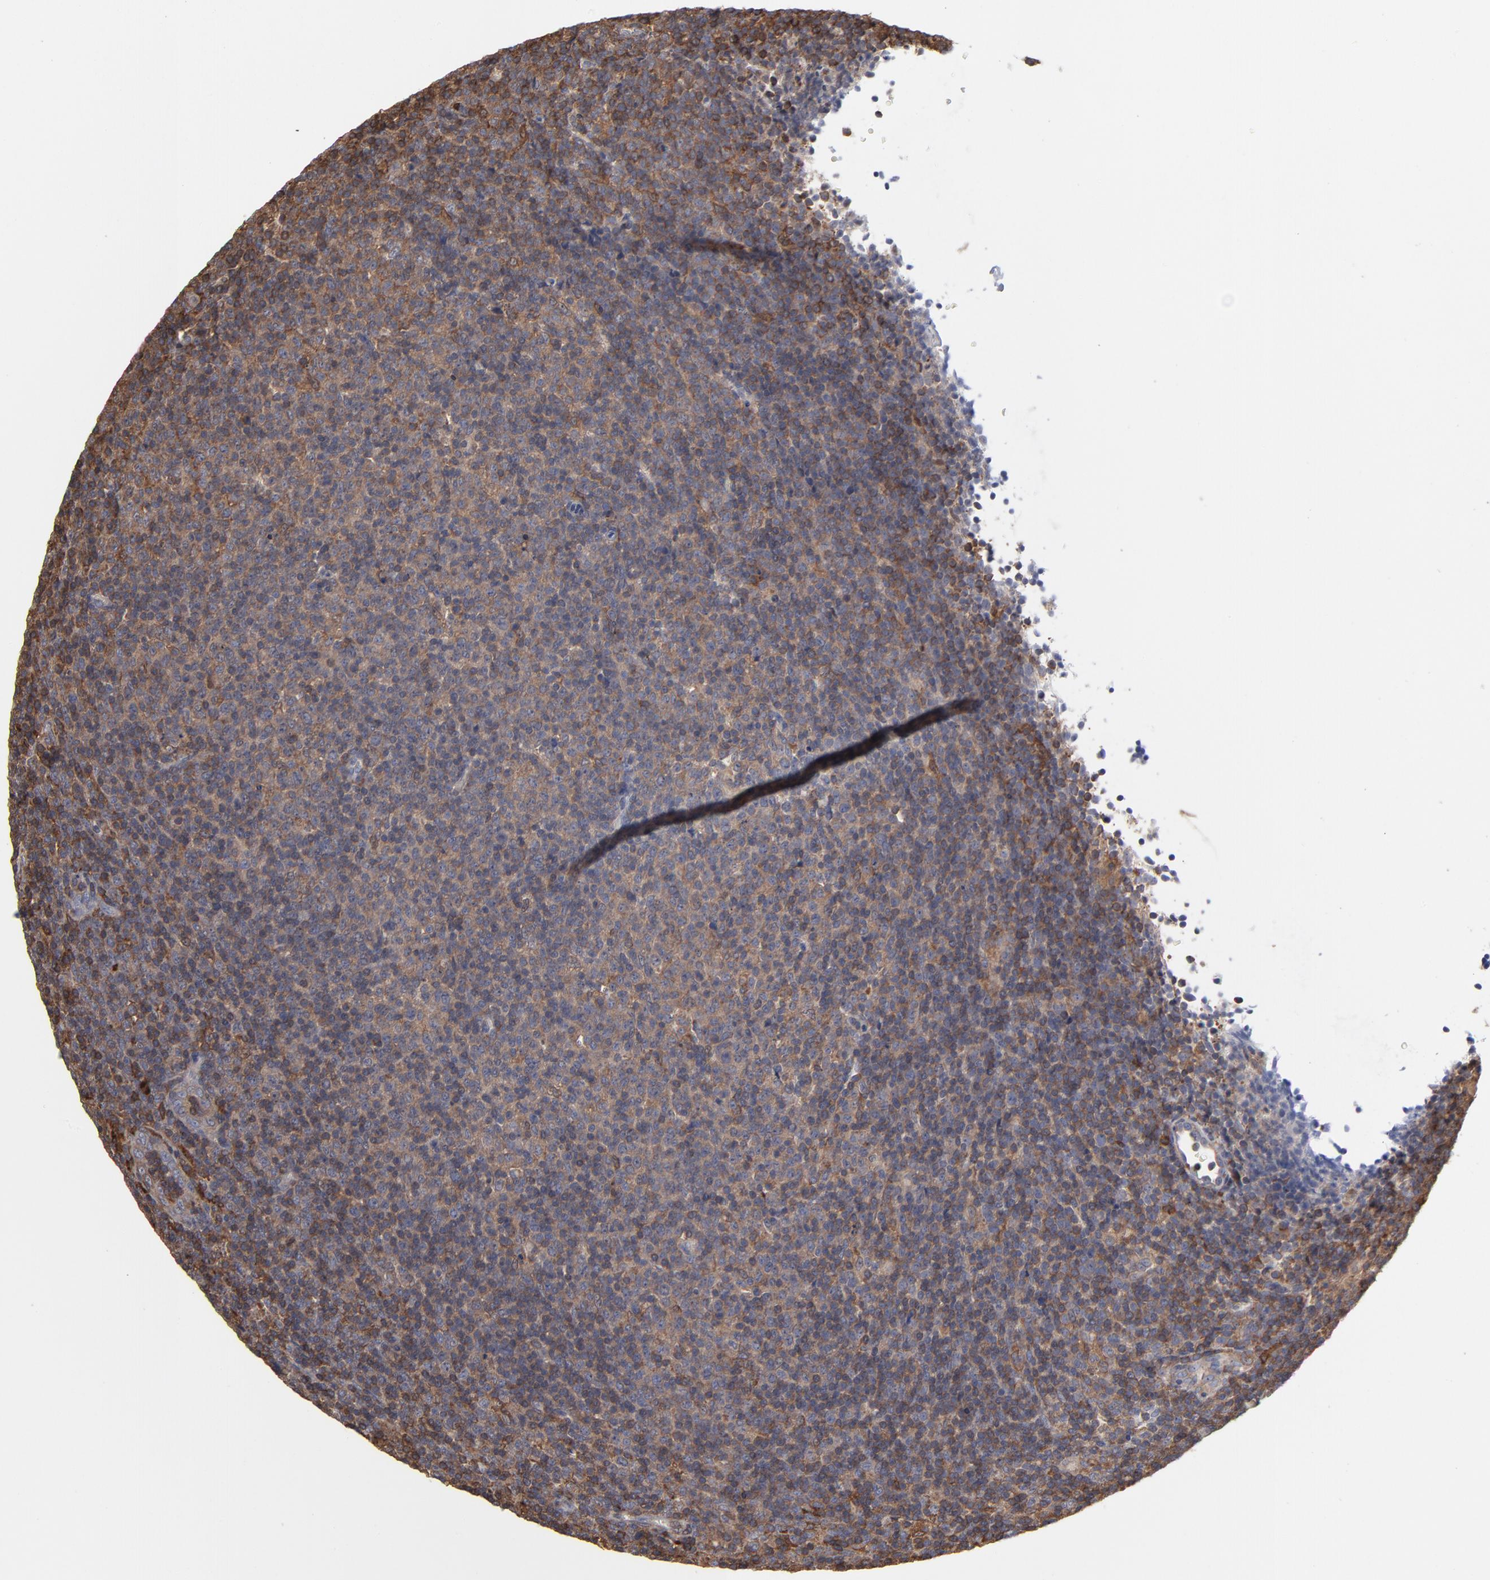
{"staining": {"intensity": "moderate", "quantity": ">75%", "location": "cytoplasmic/membranous"}, "tissue": "lymphoma", "cell_type": "Tumor cells", "image_type": "cancer", "snomed": [{"axis": "morphology", "description": "Malignant lymphoma, non-Hodgkin's type, Low grade"}, {"axis": "topography", "description": "Lymph node"}], "caption": "Protein staining reveals moderate cytoplasmic/membranous positivity in about >75% of tumor cells in low-grade malignant lymphoma, non-Hodgkin's type.", "gene": "MAP2K1", "patient": {"sex": "male", "age": 70}}